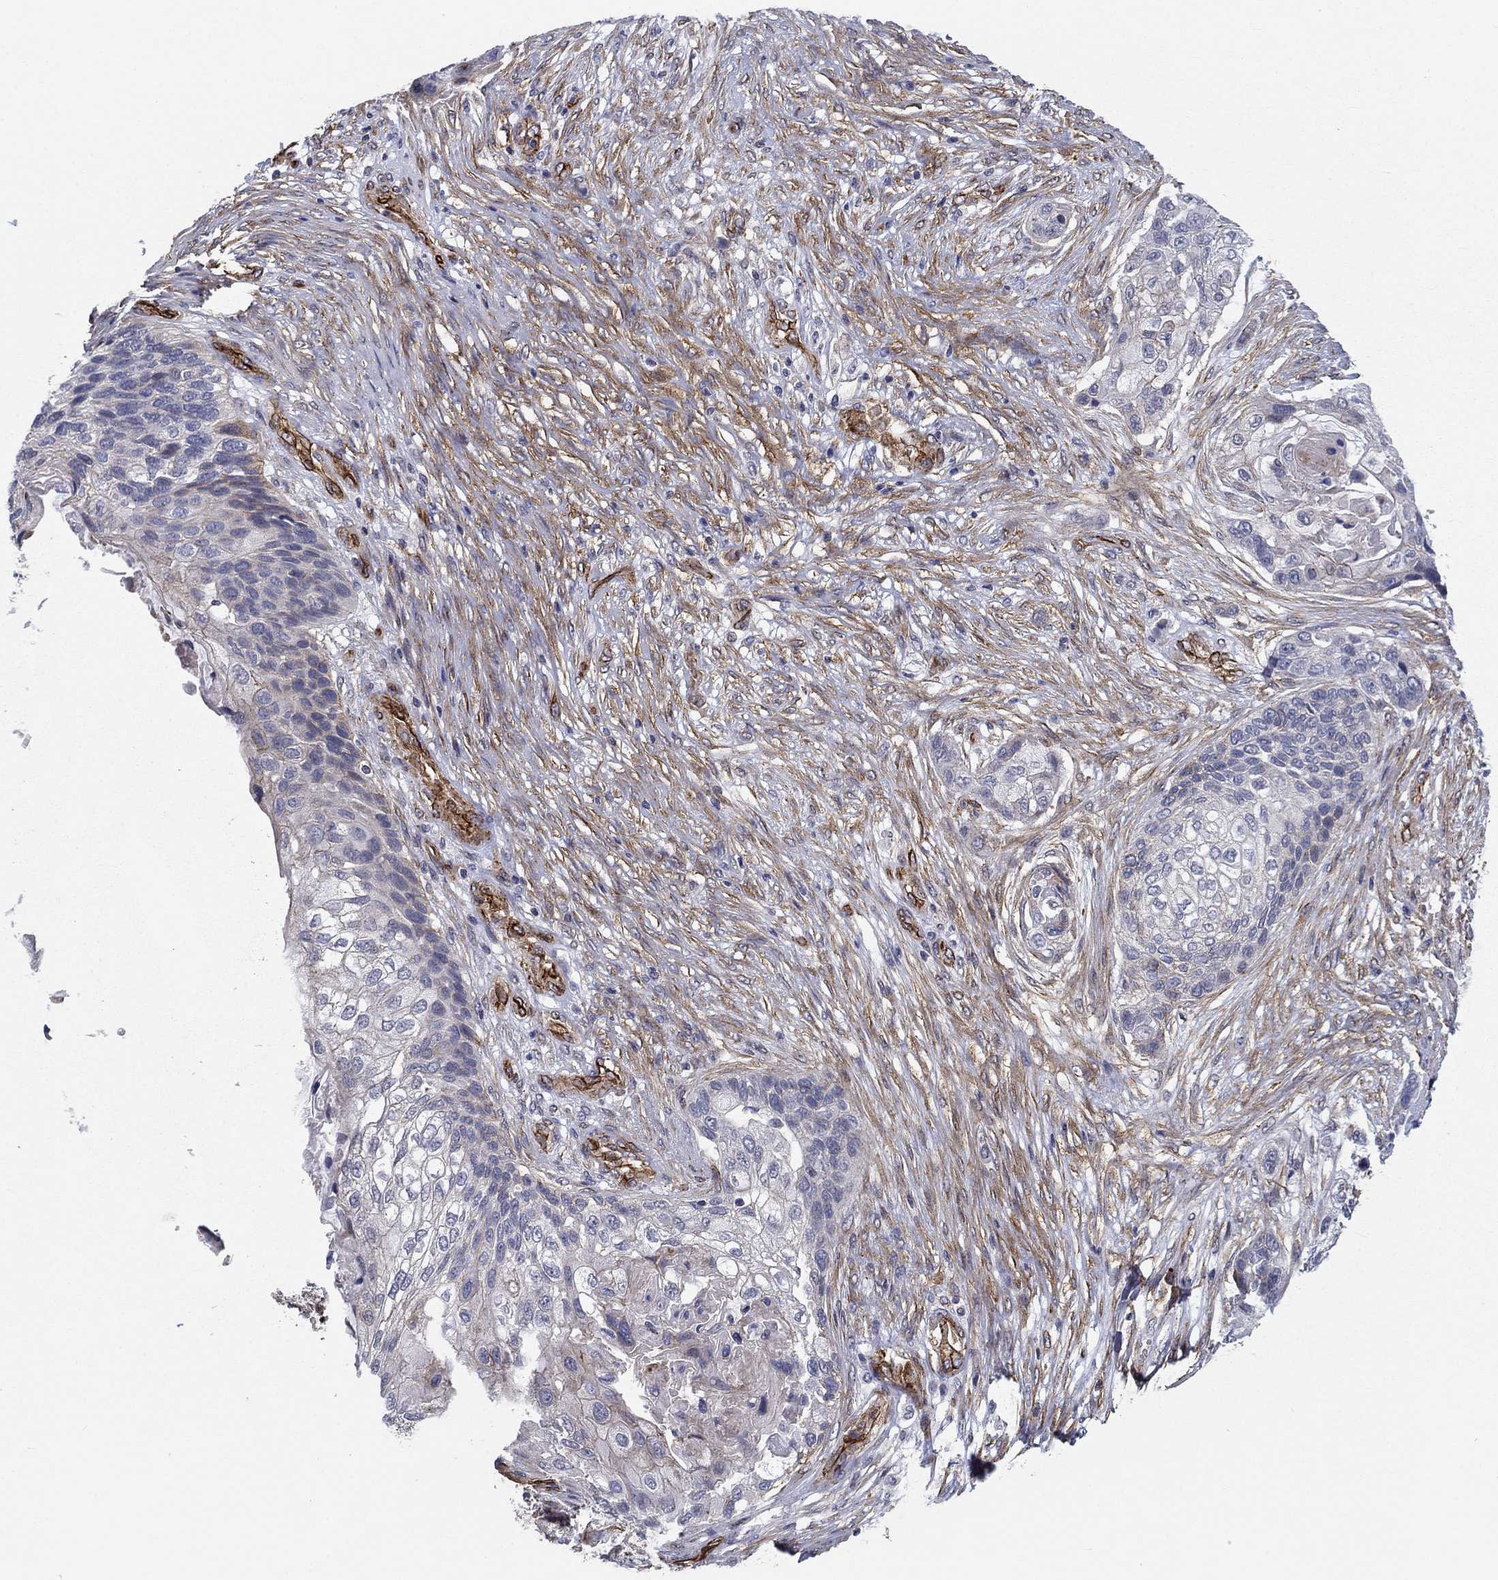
{"staining": {"intensity": "negative", "quantity": "none", "location": "none"}, "tissue": "lung cancer", "cell_type": "Tumor cells", "image_type": "cancer", "snomed": [{"axis": "morphology", "description": "Squamous cell carcinoma, NOS"}, {"axis": "topography", "description": "Lung"}], "caption": "The immunohistochemistry (IHC) photomicrograph has no significant staining in tumor cells of lung cancer (squamous cell carcinoma) tissue. (Stains: DAB (3,3'-diaminobenzidine) immunohistochemistry (IHC) with hematoxylin counter stain, Microscopy: brightfield microscopy at high magnification).", "gene": "SYNC", "patient": {"sex": "male", "age": 69}}